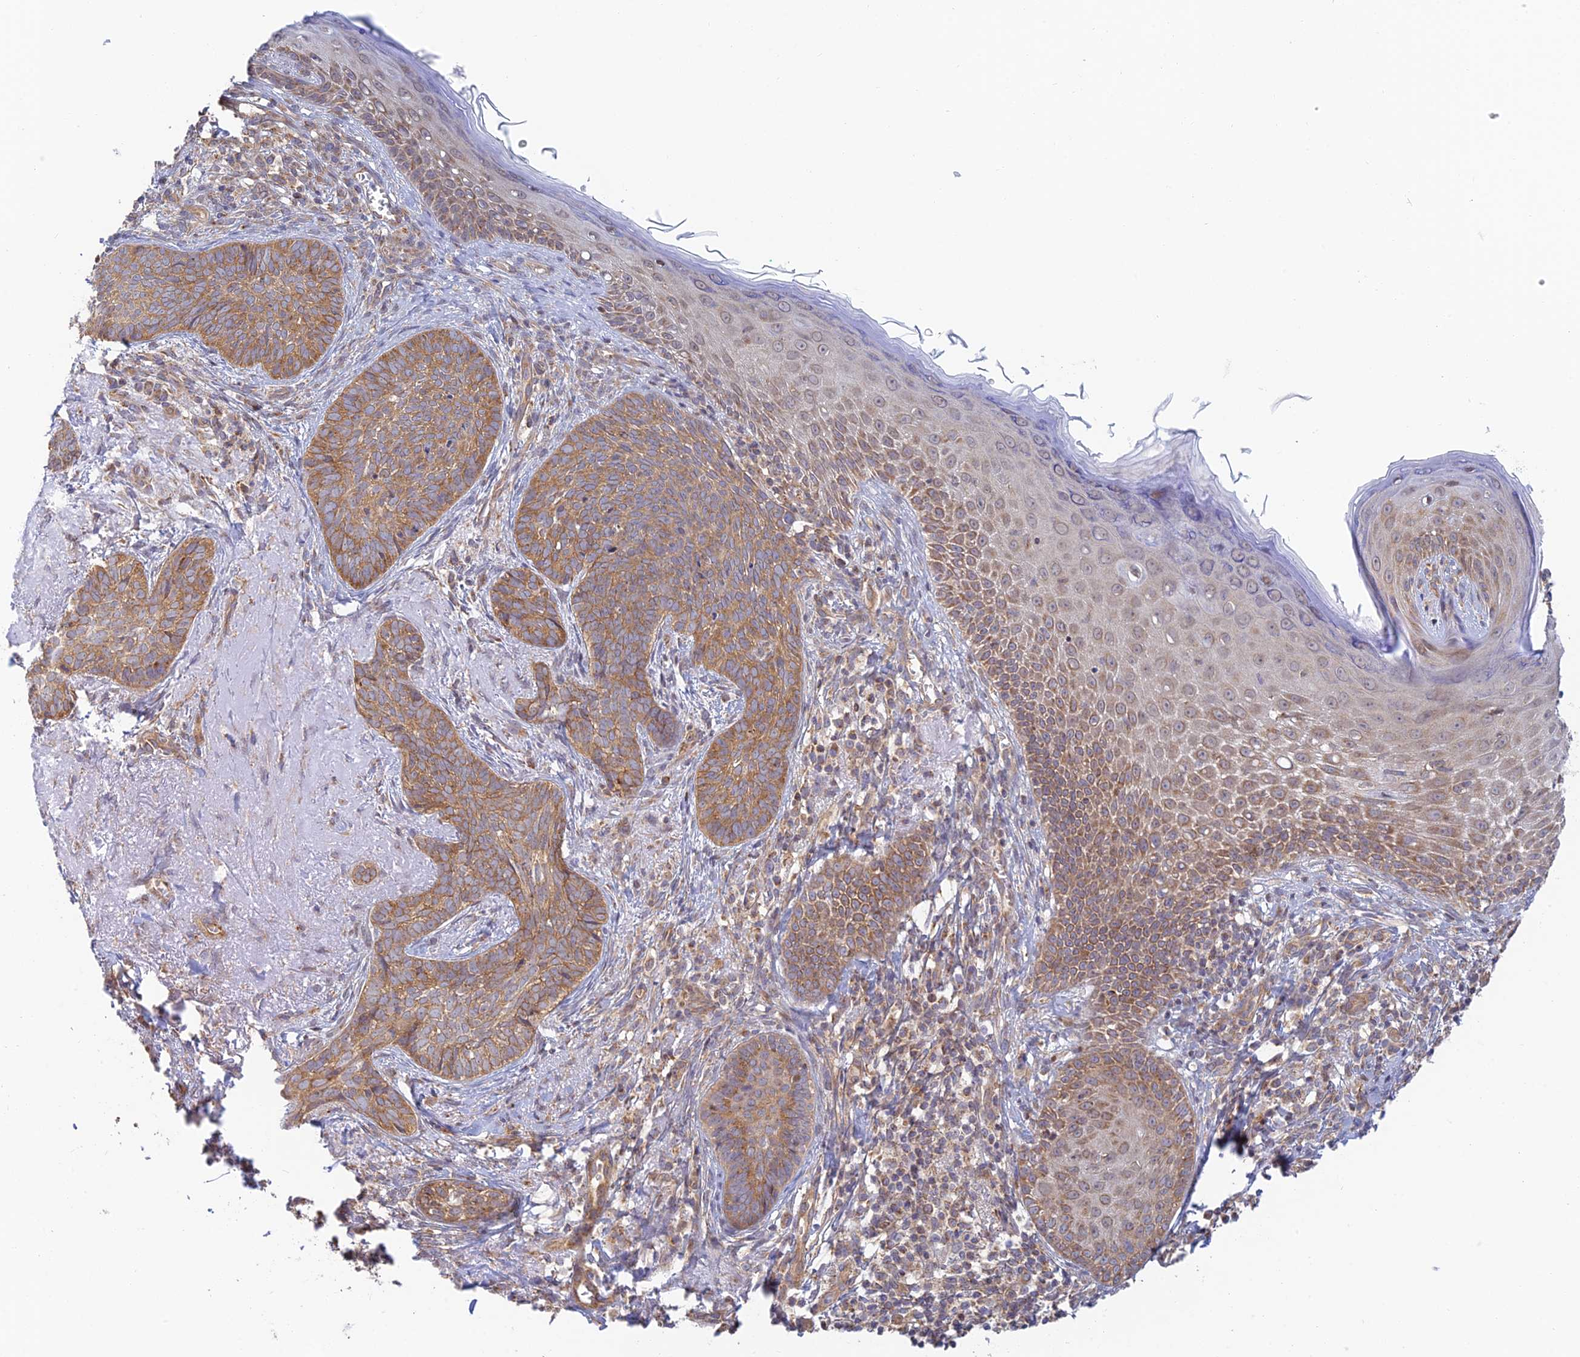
{"staining": {"intensity": "moderate", "quantity": ">75%", "location": "cytoplasmic/membranous"}, "tissue": "skin cancer", "cell_type": "Tumor cells", "image_type": "cancer", "snomed": [{"axis": "morphology", "description": "Basal cell carcinoma"}, {"axis": "topography", "description": "Skin"}], "caption": "Skin cancer stained with a brown dye displays moderate cytoplasmic/membranous positive staining in about >75% of tumor cells.", "gene": "HOOK2", "patient": {"sex": "female", "age": 76}}